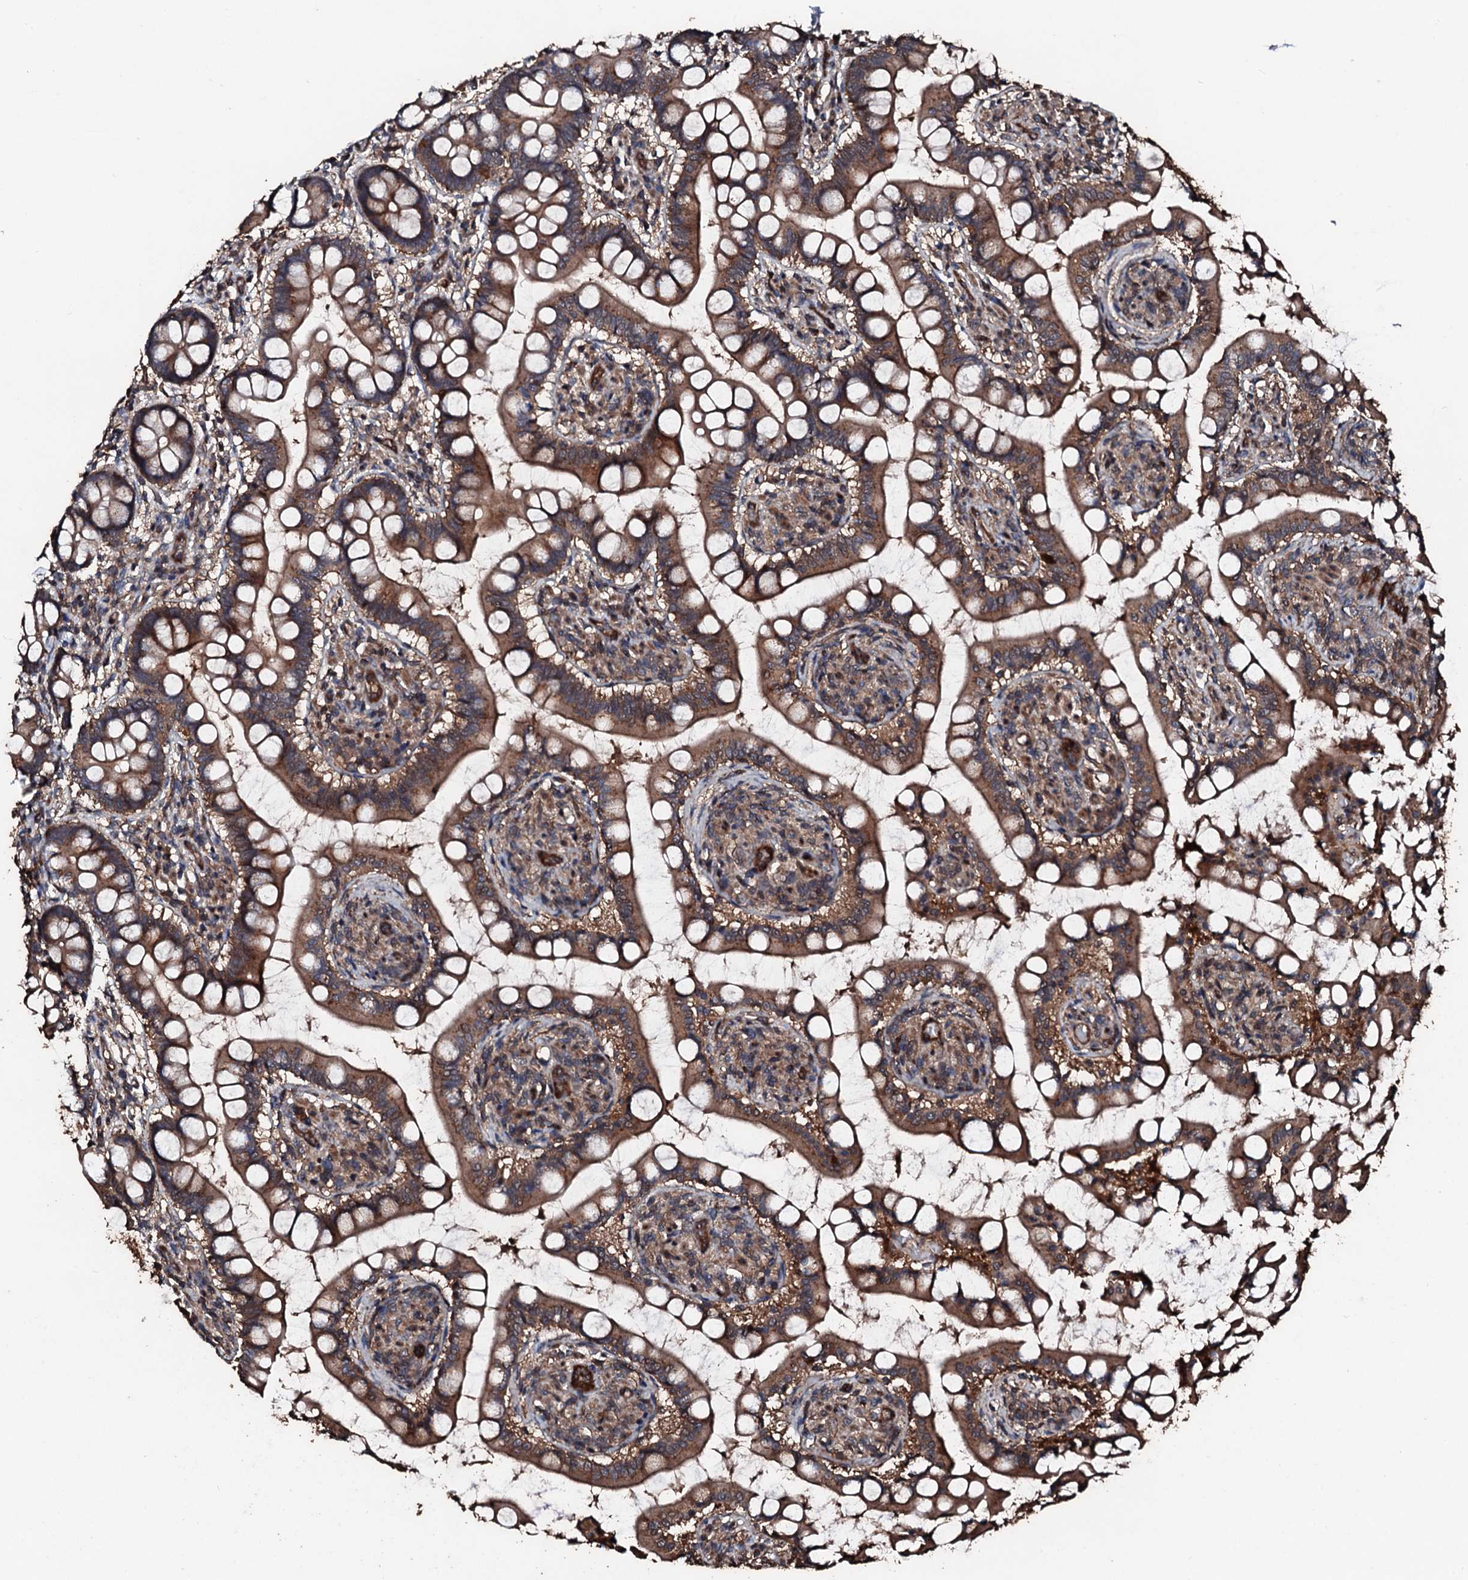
{"staining": {"intensity": "strong", "quantity": ">75%", "location": "cytoplasmic/membranous"}, "tissue": "small intestine", "cell_type": "Glandular cells", "image_type": "normal", "snomed": [{"axis": "morphology", "description": "Normal tissue, NOS"}, {"axis": "topography", "description": "Small intestine"}], "caption": "Immunohistochemical staining of benign small intestine exhibits high levels of strong cytoplasmic/membranous staining in approximately >75% of glandular cells. (Stains: DAB in brown, nuclei in blue, Microscopy: brightfield microscopy at high magnification).", "gene": "KIF18A", "patient": {"sex": "male", "age": 52}}